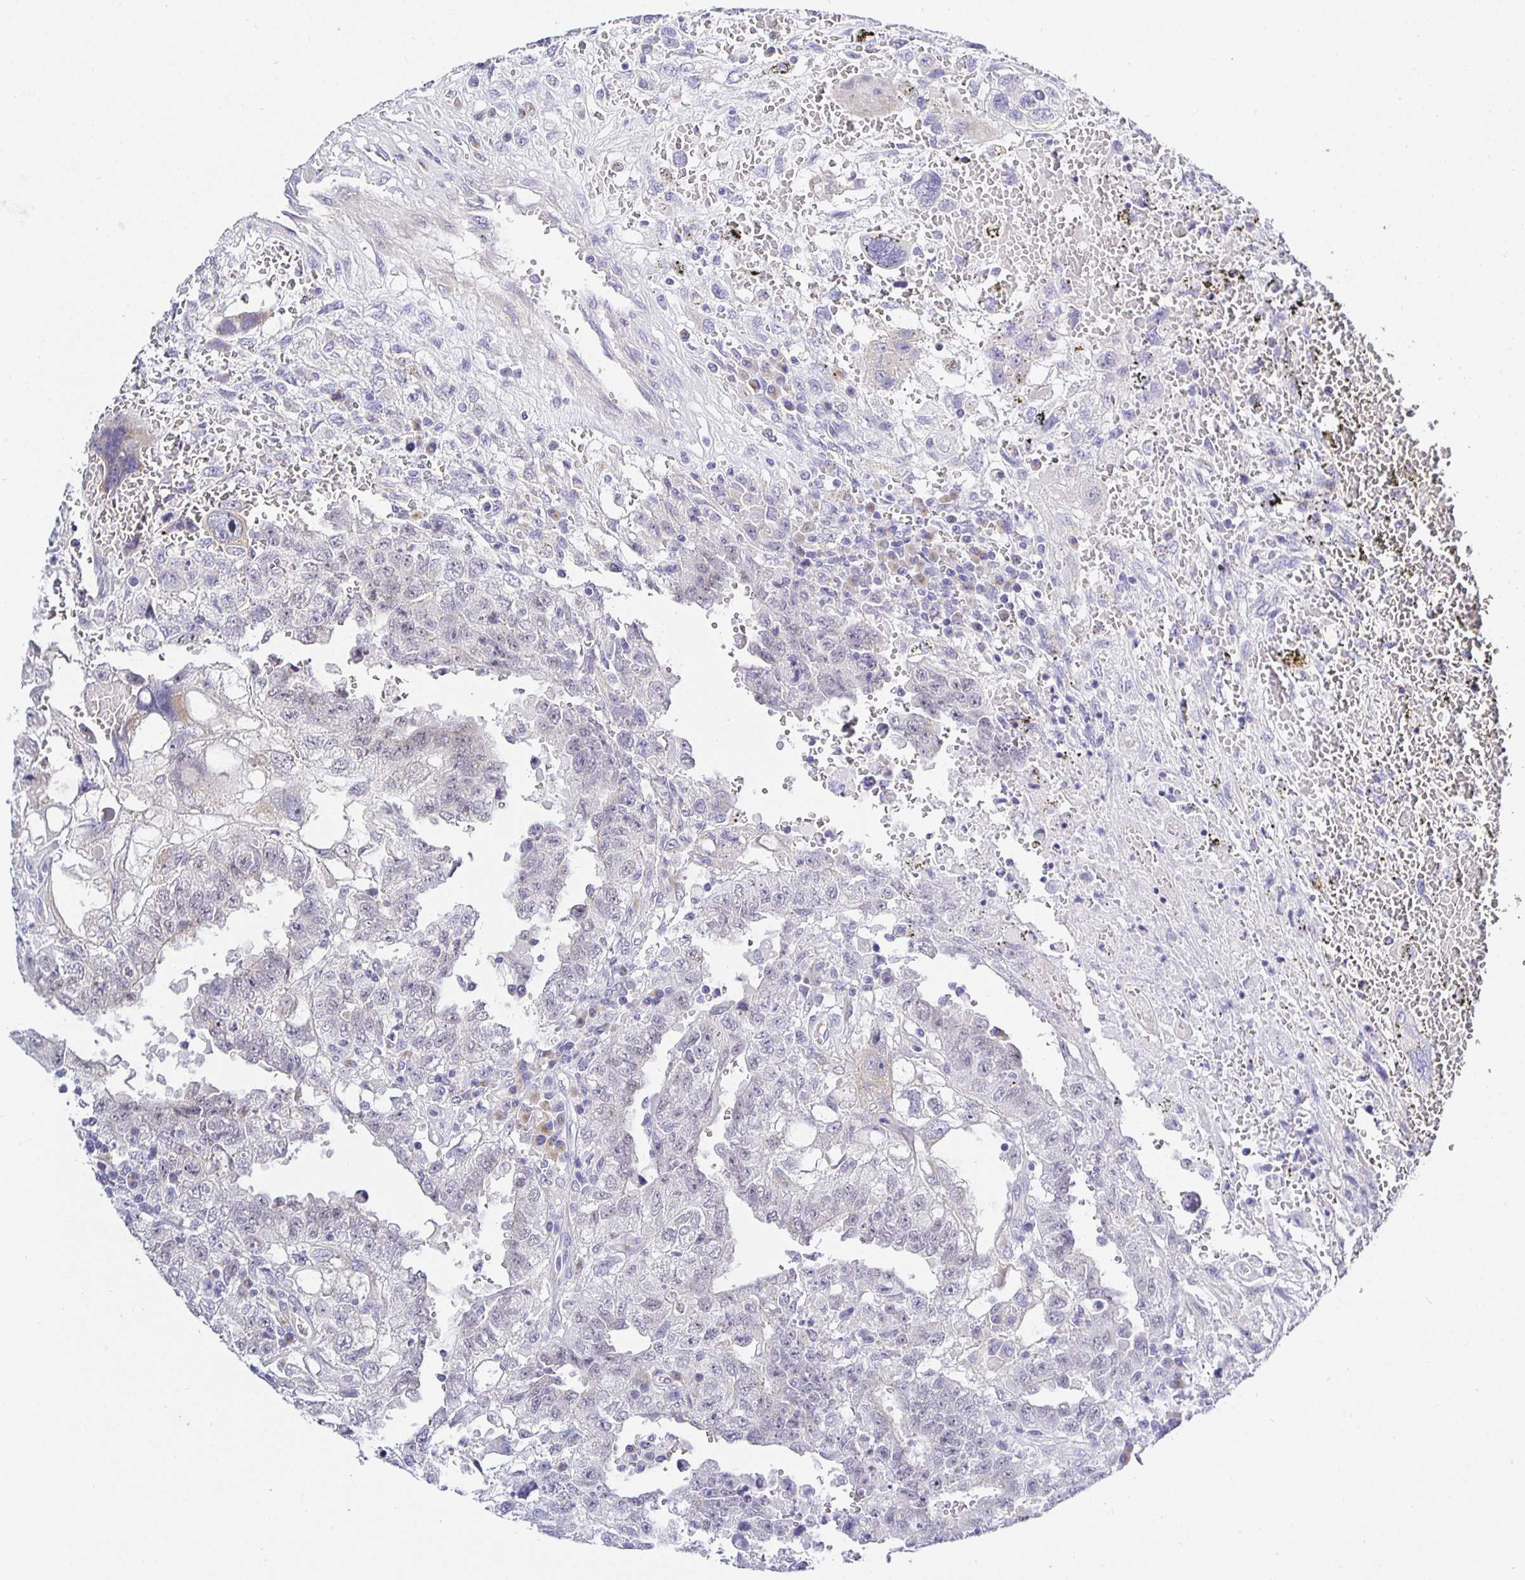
{"staining": {"intensity": "weak", "quantity": "<25%", "location": "cytoplasmic/membranous"}, "tissue": "testis cancer", "cell_type": "Tumor cells", "image_type": "cancer", "snomed": [{"axis": "morphology", "description": "Carcinoma, Embryonal, NOS"}, {"axis": "topography", "description": "Testis"}], "caption": "The immunohistochemistry micrograph has no significant staining in tumor cells of embryonal carcinoma (testis) tissue.", "gene": "OPALIN", "patient": {"sex": "male", "age": 26}}